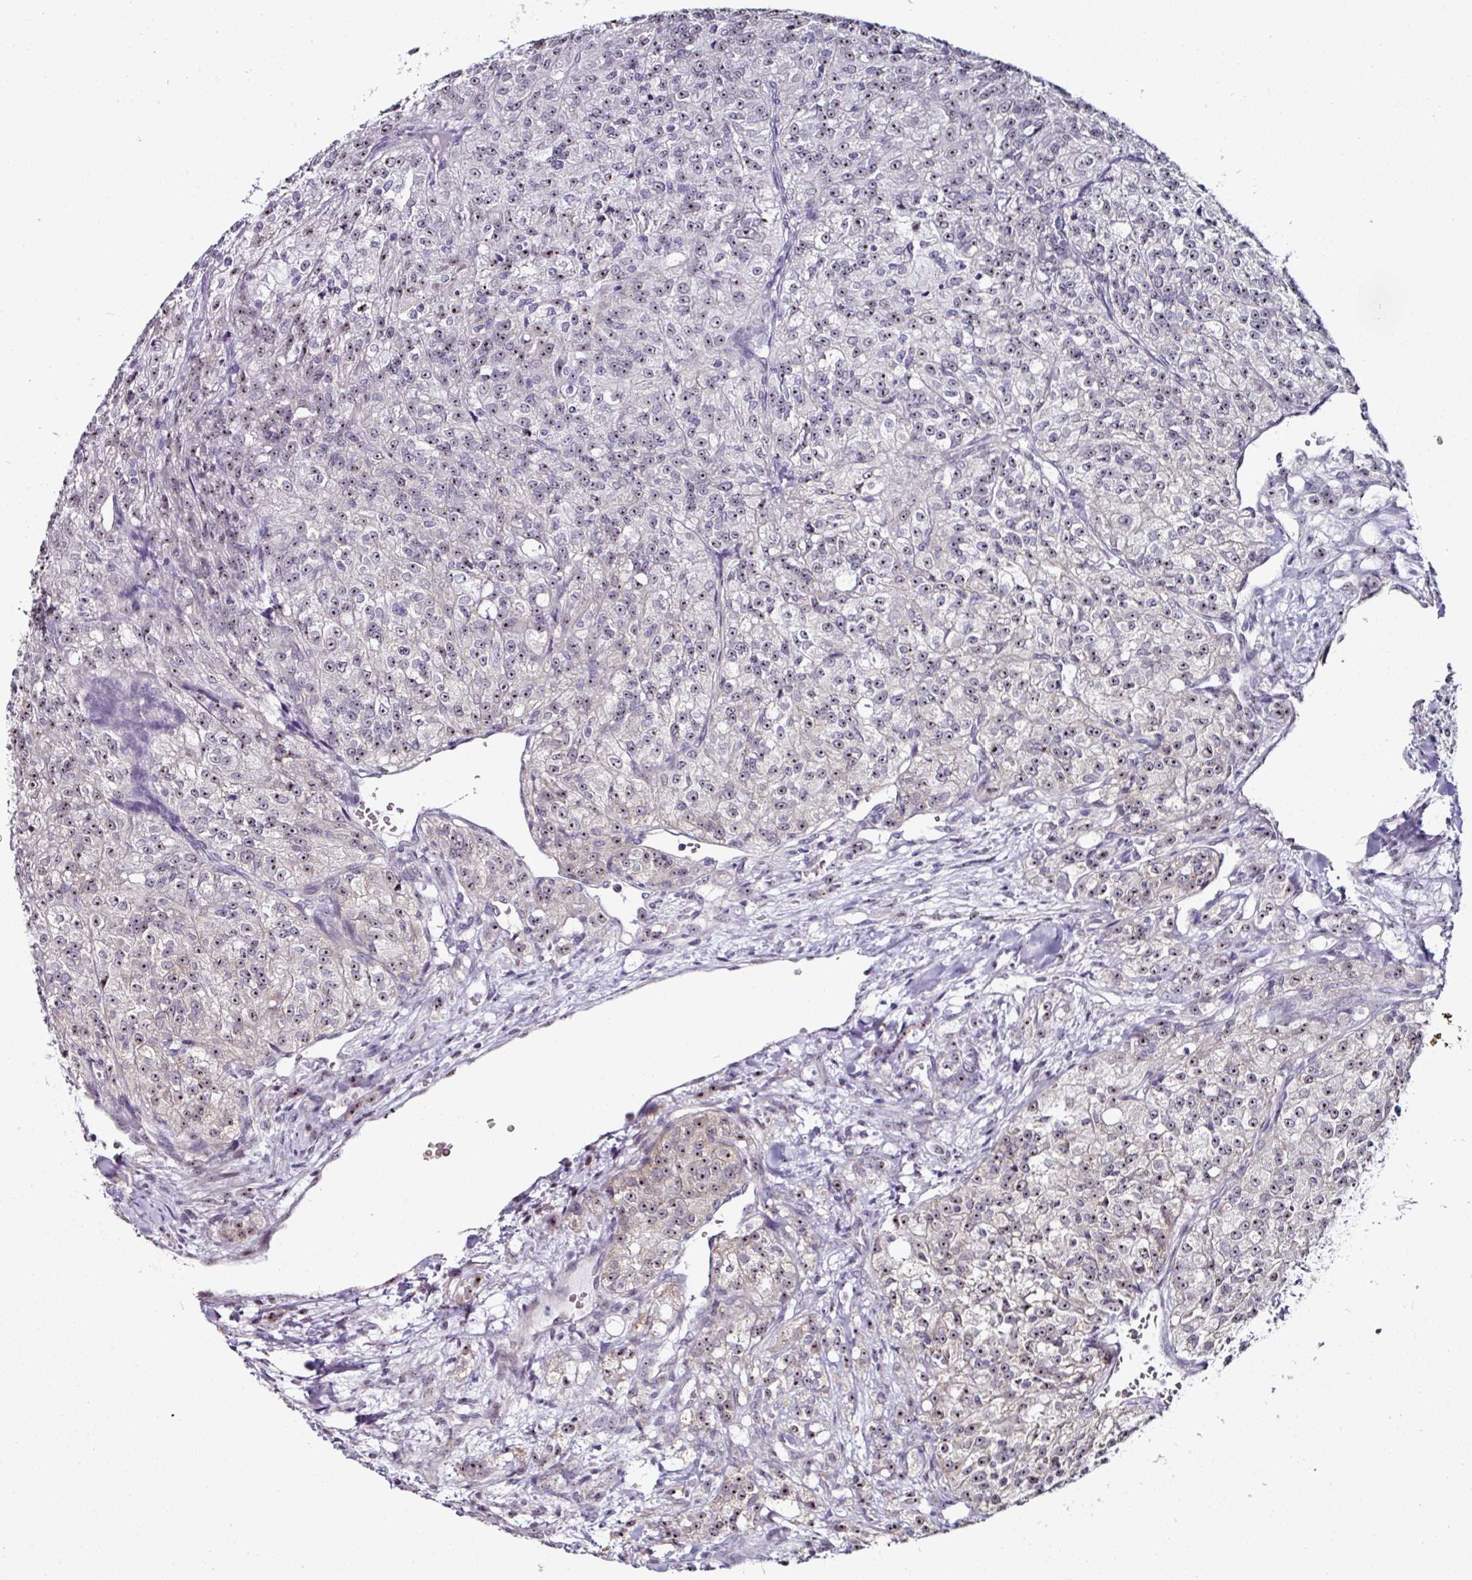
{"staining": {"intensity": "weak", "quantity": "25%-75%", "location": "nuclear"}, "tissue": "renal cancer", "cell_type": "Tumor cells", "image_type": "cancer", "snomed": [{"axis": "morphology", "description": "Adenocarcinoma, NOS"}, {"axis": "topography", "description": "Kidney"}], "caption": "The image shows staining of renal cancer (adenocarcinoma), revealing weak nuclear protein positivity (brown color) within tumor cells. (DAB (3,3'-diaminobenzidine) IHC with brightfield microscopy, high magnification).", "gene": "NACC2", "patient": {"sex": "female", "age": 63}}